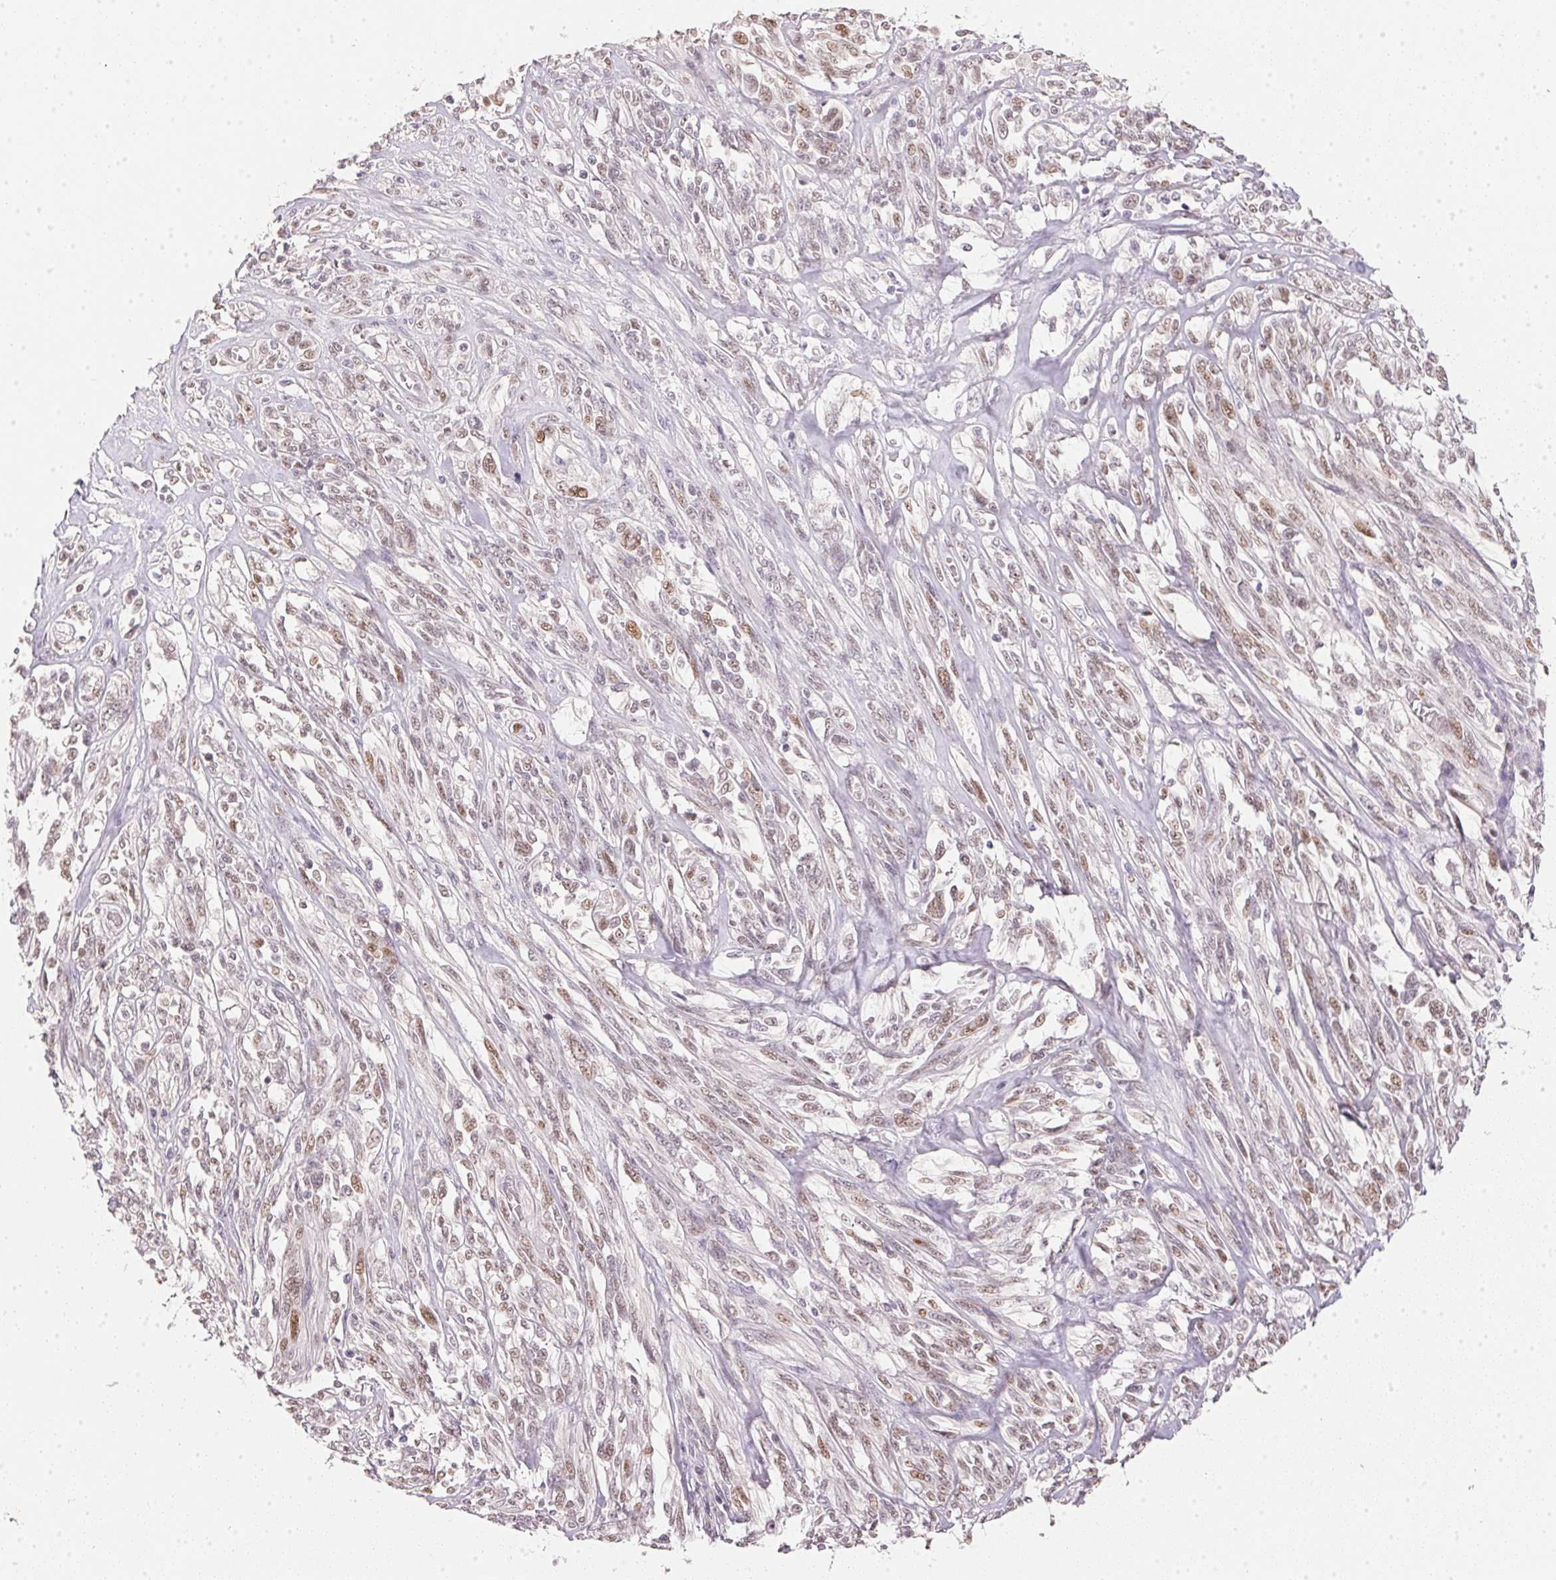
{"staining": {"intensity": "moderate", "quantity": "25%-75%", "location": "nuclear"}, "tissue": "melanoma", "cell_type": "Tumor cells", "image_type": "cancer", "snomed": [{"axis": "morphology", "description": "Malignant melanoma, NOS"}, {"axis": "topography", "description": "Skin"}], "caption": "Immunohistochemical staining of human melanoma exhibits medium levels of moderate nuclear expression in approximately 25%-75% of tumor cells.", "gene": "POLR3G", "patient": {"sex": "female", "age": 91}}